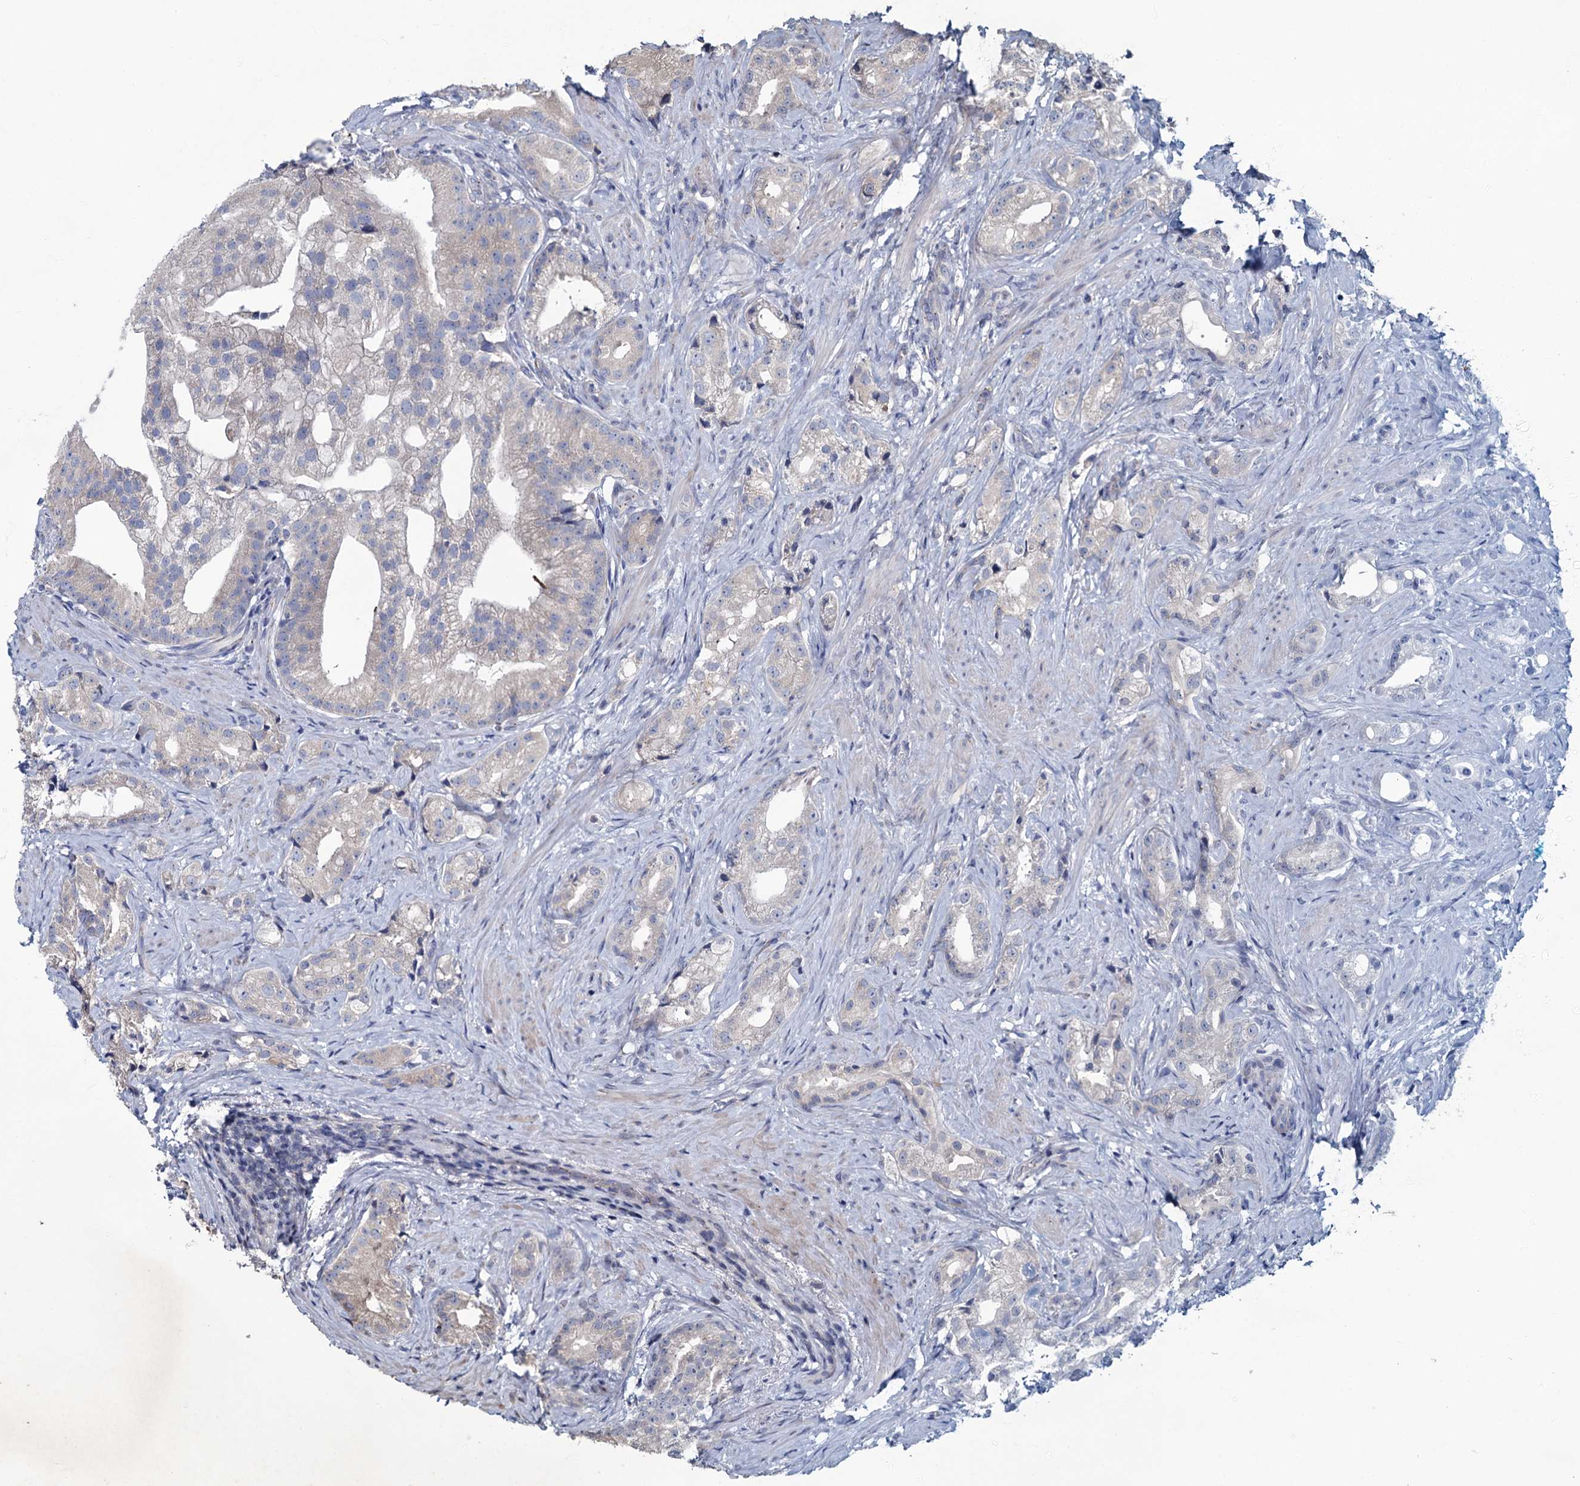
{"staining": {"intensity": "negative", "quantity": "none", "location": "none"}, "tissue": "prostate cancer", "cell_type": "Tumor cells", "image_type": "cancer", "snomed": [{"axis": "morphology", "description": "Adenocarcinoma, Low grade"}, {"axis": "topography", "description": "Prostate"}], "caption": "Immunohistochemical staining of prostate cancer exhibits no significant staining in tumor cells.", "gene": "AGBL4", "patient": {"sex": "male", "age": 71}}